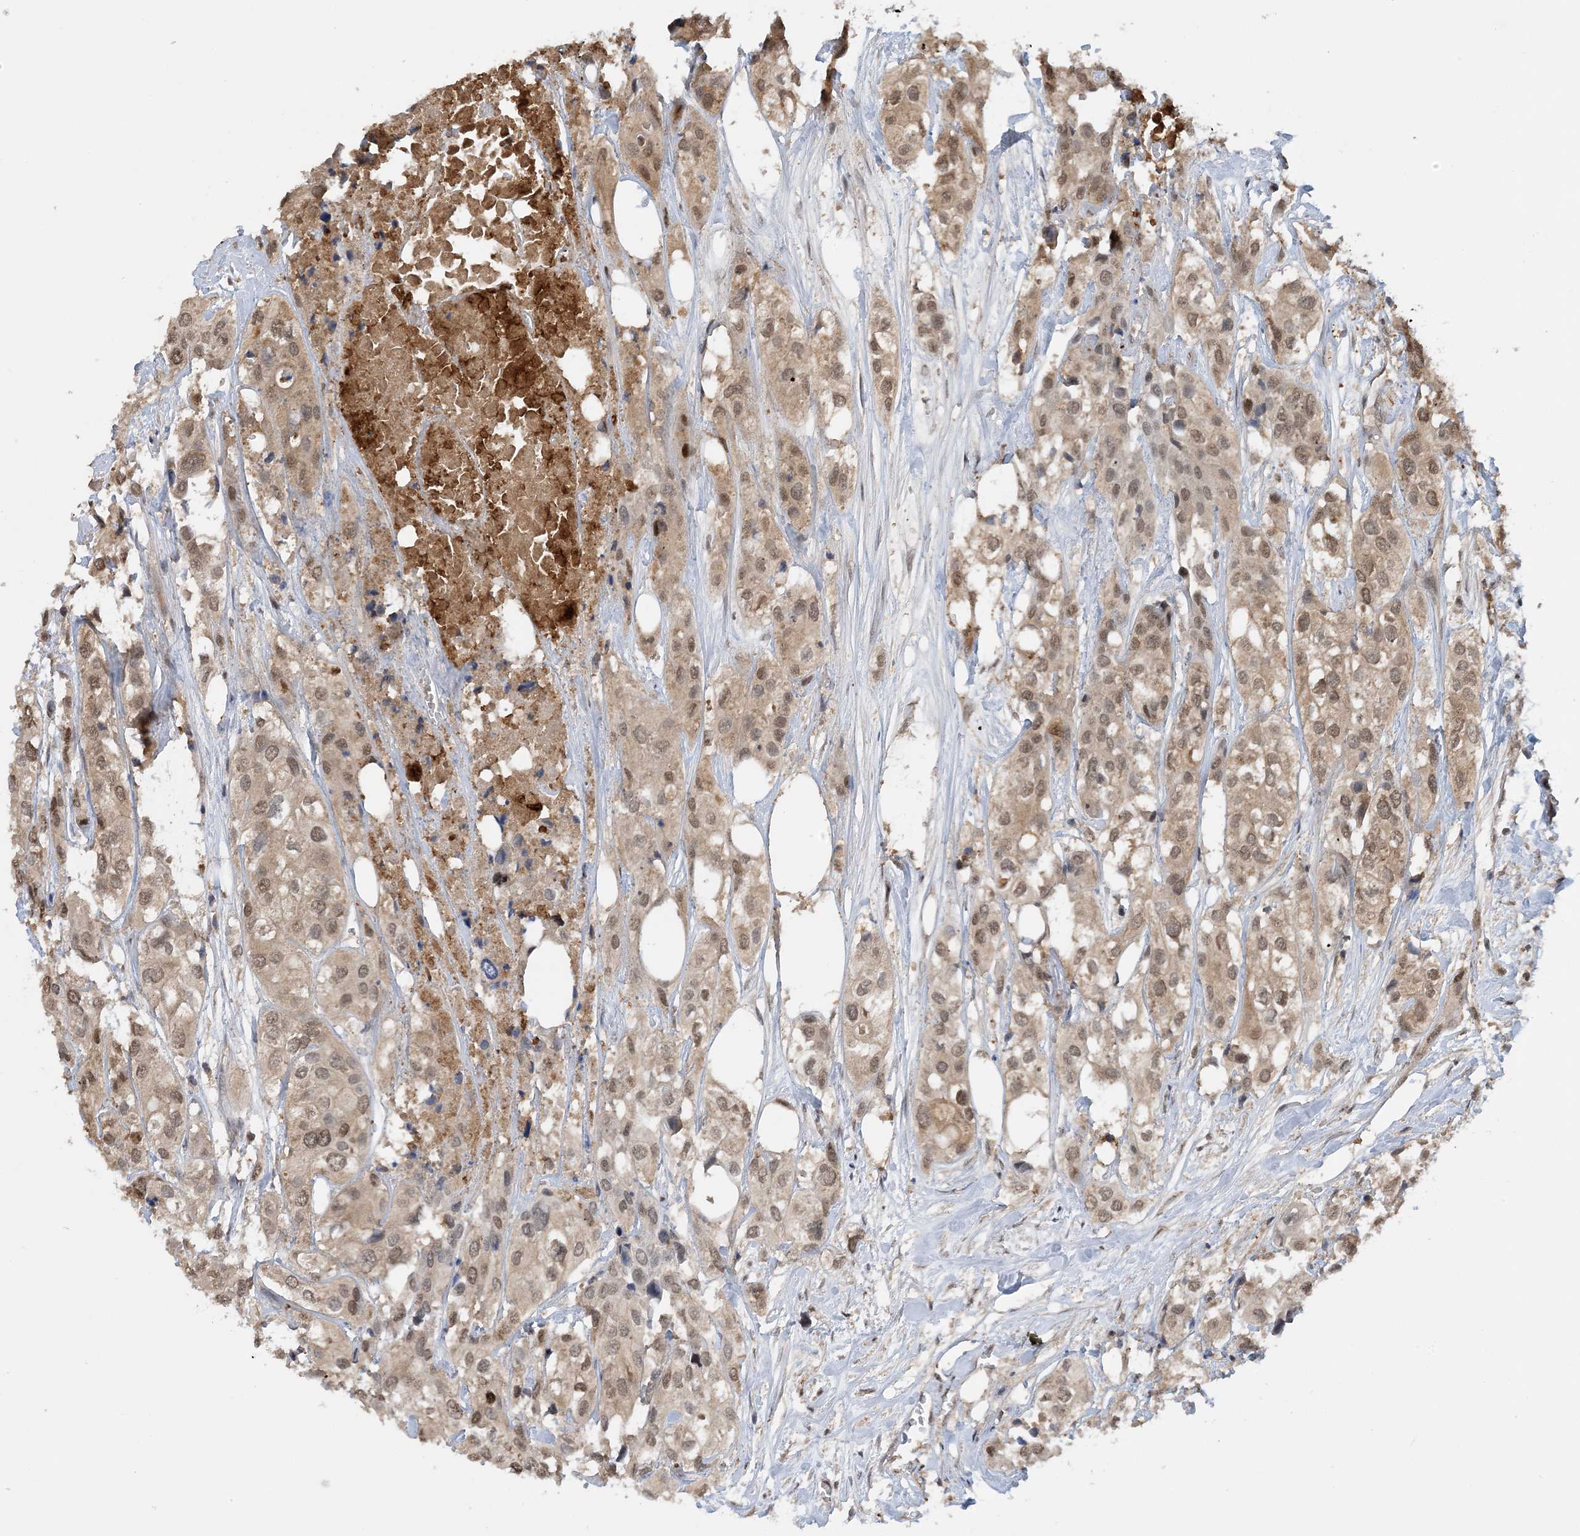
{"staining": {"intensity": "moderate", "quantity": ">75%", "location": "cytoplasmic/membranous,nuclear"}, "tissue": "urothelial cancer", "cell_type": "Tumor cells", "image_type": "cancer", "snomed": [{"axis": "morphology", "description": "Urothelial carcinoma, High grade"}, {"axis": "topography", "description": "Urinary bladder"}], "caption": "The histopathology image displays a brown stain indicating the presence of a protein in the cytoplasmic/membranous and nuclear of tumor cells in urothelial cancer.", "gene": "ACYP2", "patient": {"sex": "male", "age": 64}}